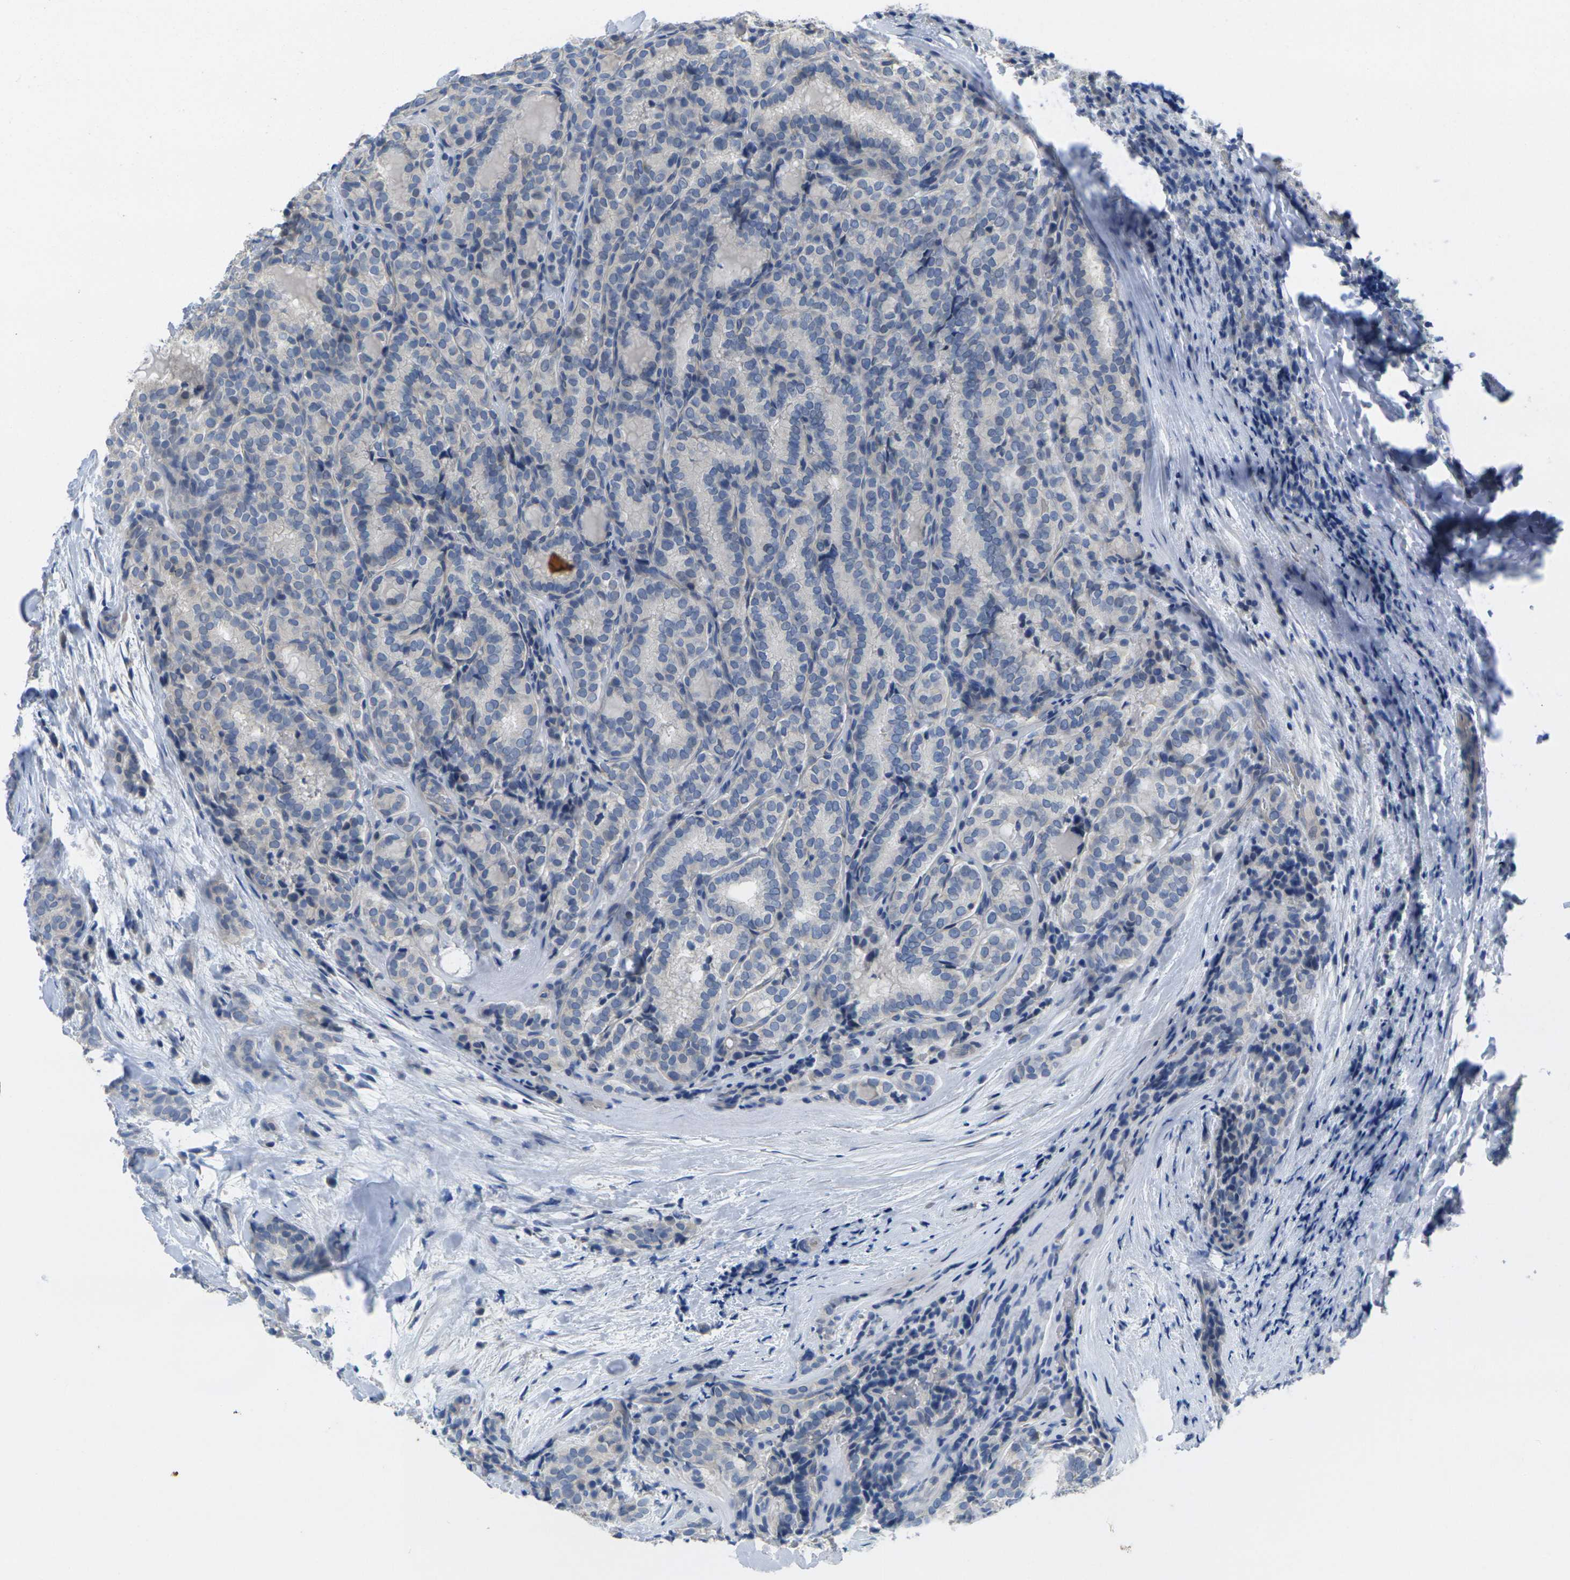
{"staining": {"intensity": "negative", "quantity": "none", "location": "none"}, "tissue": "thyroid cancer", "cell_type": "Tumor cells", "image_type": "cancer", "snomed": [{"axis": "morphology", "description": "Normal tissue, NOS"}, {"axis": "morphology", "description": "Papillary adenocarcinoma, NOS"}, {"axis": "topography", "description": "Thyroid gland"}], "caption": "High power microscopy photomicrograph of an IHC image of thyroid papillary adenocarcinoma, revealing no significant positivity in tumor cells.", "gene": "TNNI3", "patient": {"sex": "female", "age": 30}}